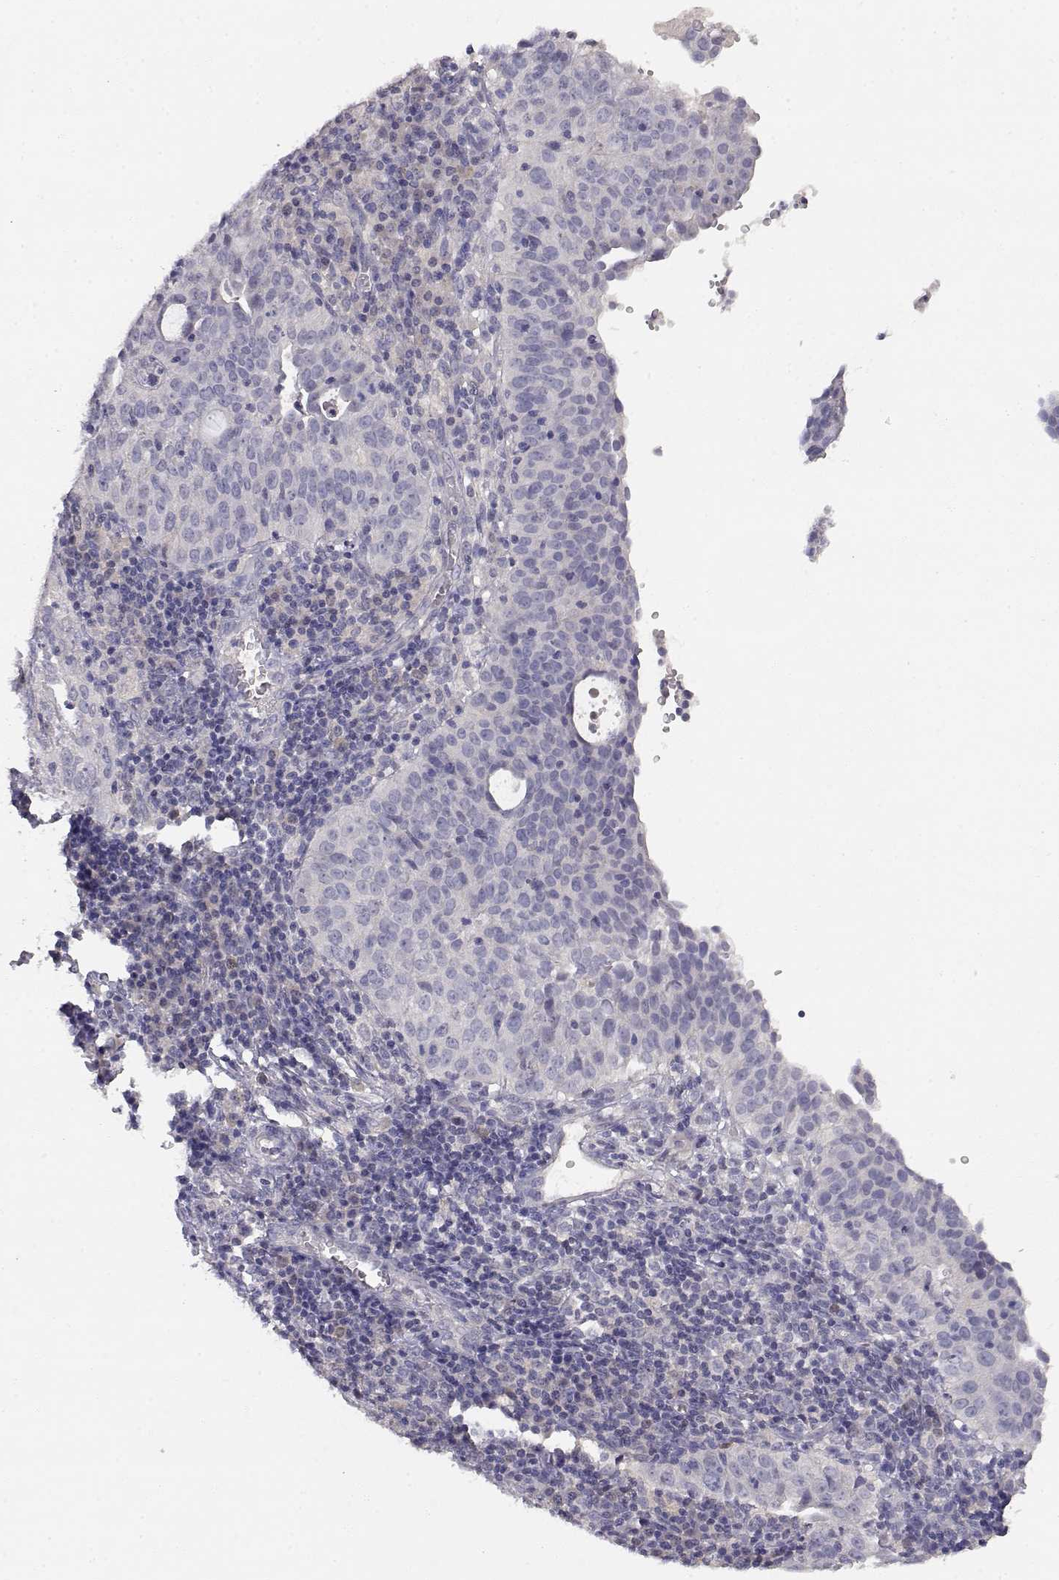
{"staining": {"intensity": "negative", "quantity": "none", "location": "none"}, "tissue": "cervical cancer", "cell_type": "Tumor cells", "image_type": "cancer", "snomed": [{"axis": "morphology", "description": "Squamous cell carcinoma, NOS"}, {"axis": "topography", "description": "Cervix"}], "caption": "Immunohistochemistry photomicrograph of cervical cancer stained for a protein (brown), which displays no staining in tumor cells.", "gene": "ADA", "patient": {"sex": "female", "age": 39}}